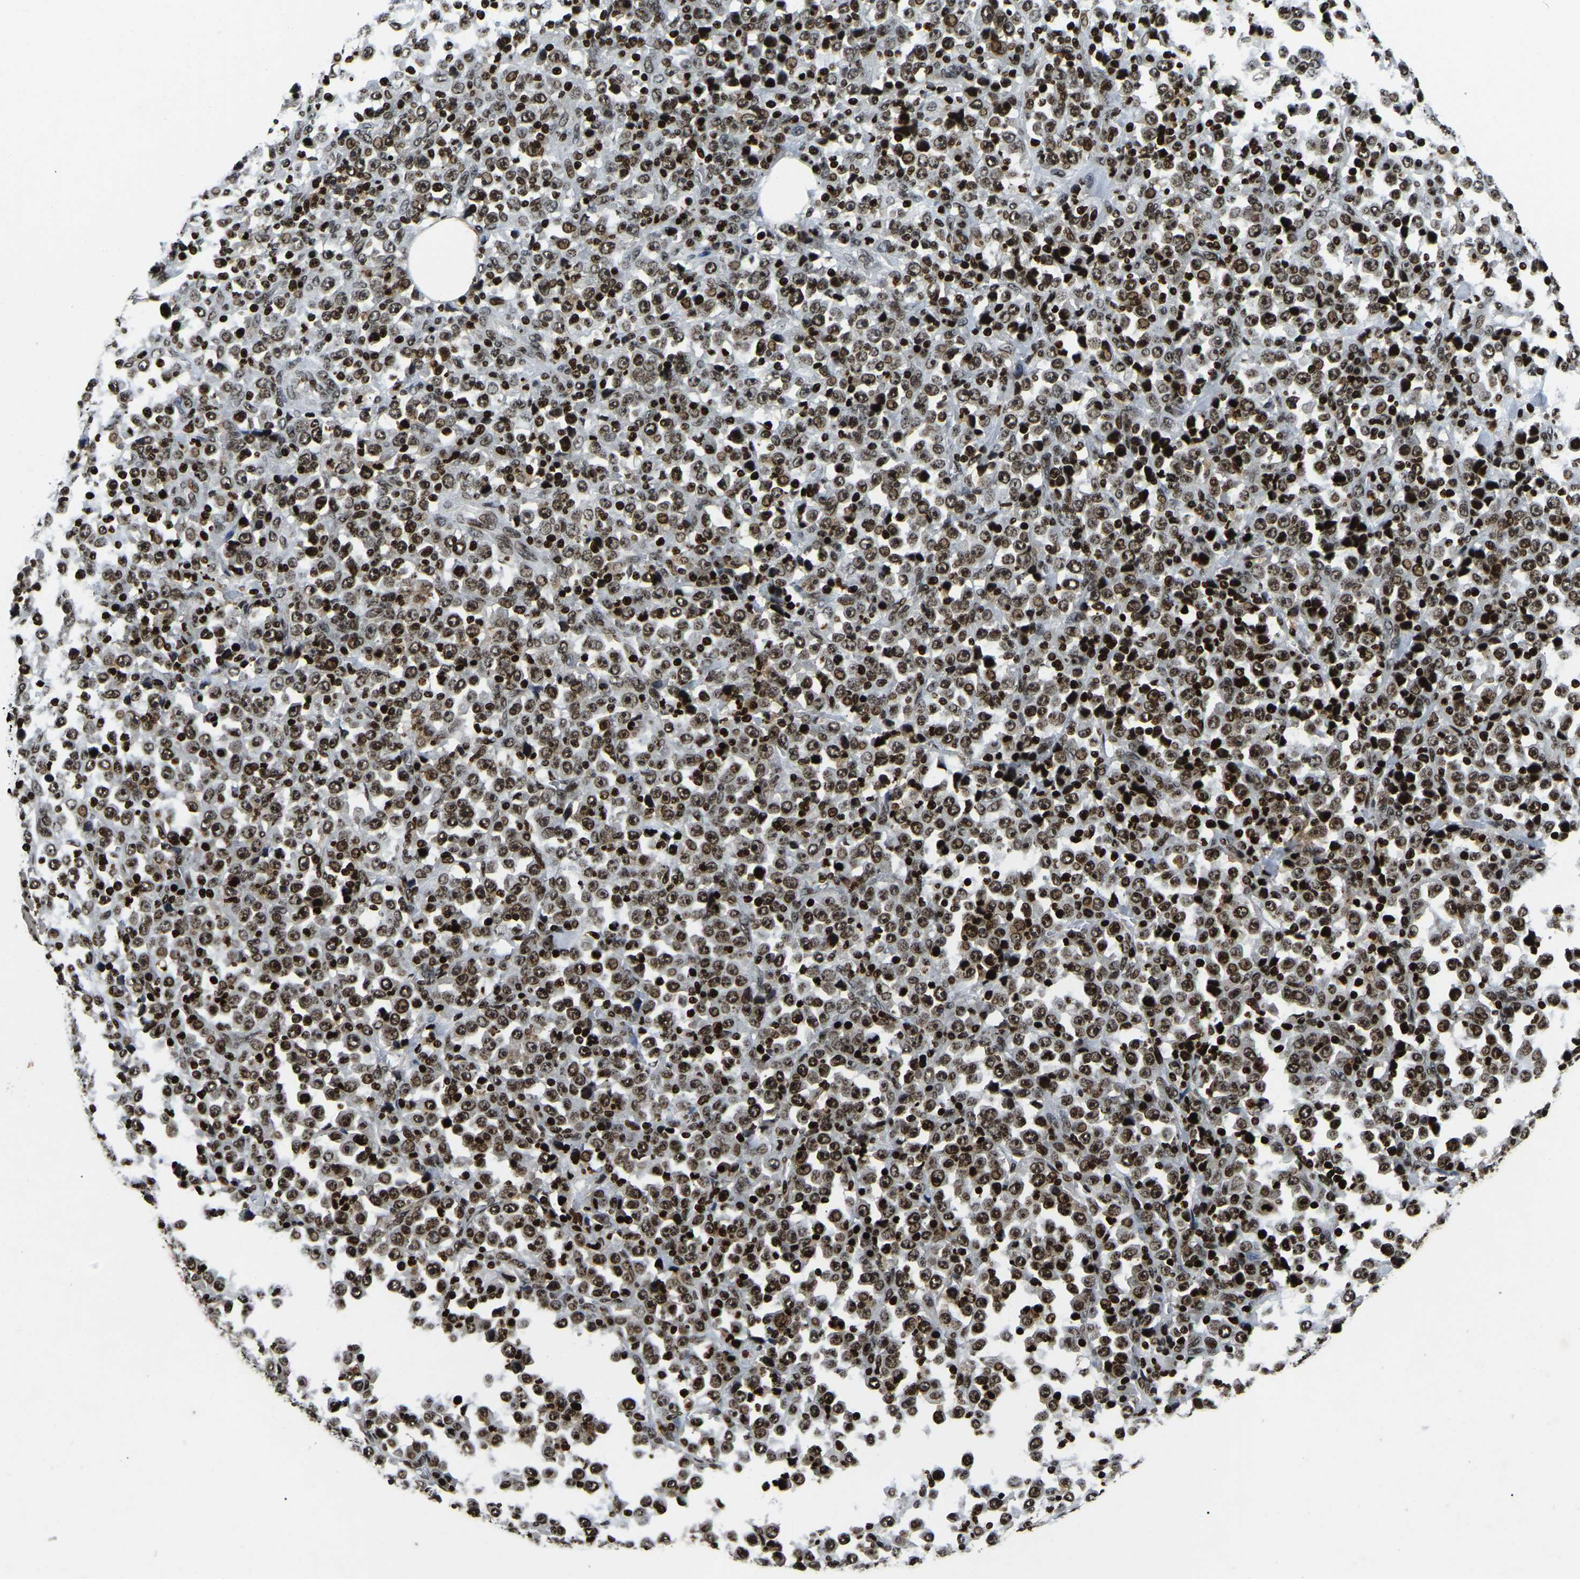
{"staining": {"intensity": "moderate", "quantity": ">75%", "location": "nuclear"}, "tissue": "stomach cancer", "cell_type": "Tumor cells", "image_type": "cancer", "snomed": [{"axis": "morphology", "description": "Normal tissue, NOS"}, {"axis": "morphology", "description": "Adenocarcinoma, NOS"}, {"axis": "topography", "description": "Stomach, upper"}, {"axis": "topography", "description": "Stomach"}], "caption": "The photomicrograph demonstrates immunohistochemical staining of stomach cancer (adenocarcinoma). There is moderate nuclear expression is identified in approximately >75% of tumor cells.", "gene": "LRRC61", "patient": {"sex": "male", "age": 59}}